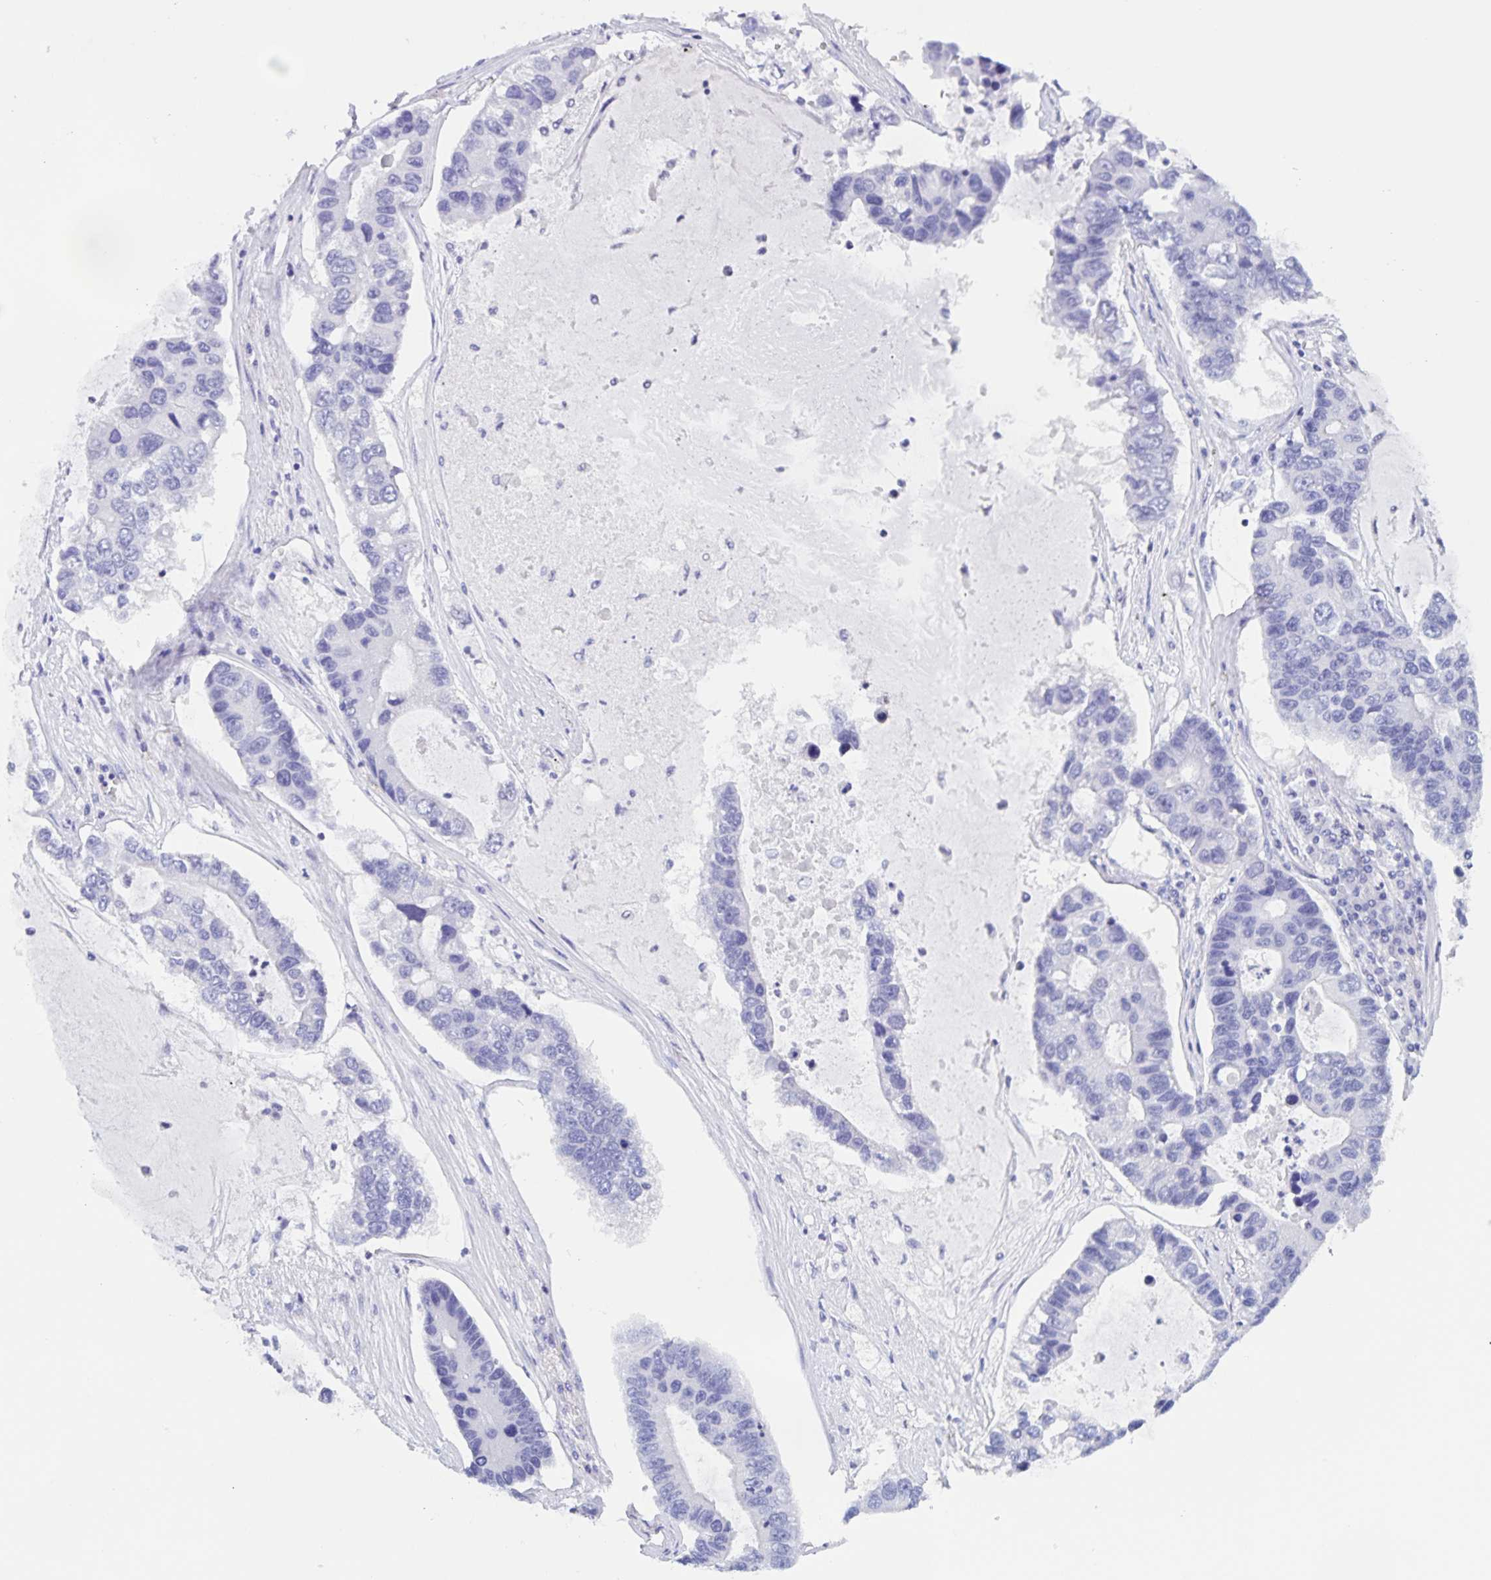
{"staining": {"intensity": "negative", "quantity": "none", "location": "none"}, "tissue": "lung cancer", "cell_type": "Tumor cells", "image_type": "cancer", "snomed": [{"axis": "morphology", "description": "Adenocarcinoma, NOS"}, {"axis": "topography", "description": "Bronchus"}, {"axis": "topography", "description": "Lung"}], "caption": "Lung cancer (adenocarcinoma) stained for a protein using immunohistochemistry reveals no positivity tumor cells.", "gene": "TGIF2LX", "patient": {"sex": "female", "age": 51}}